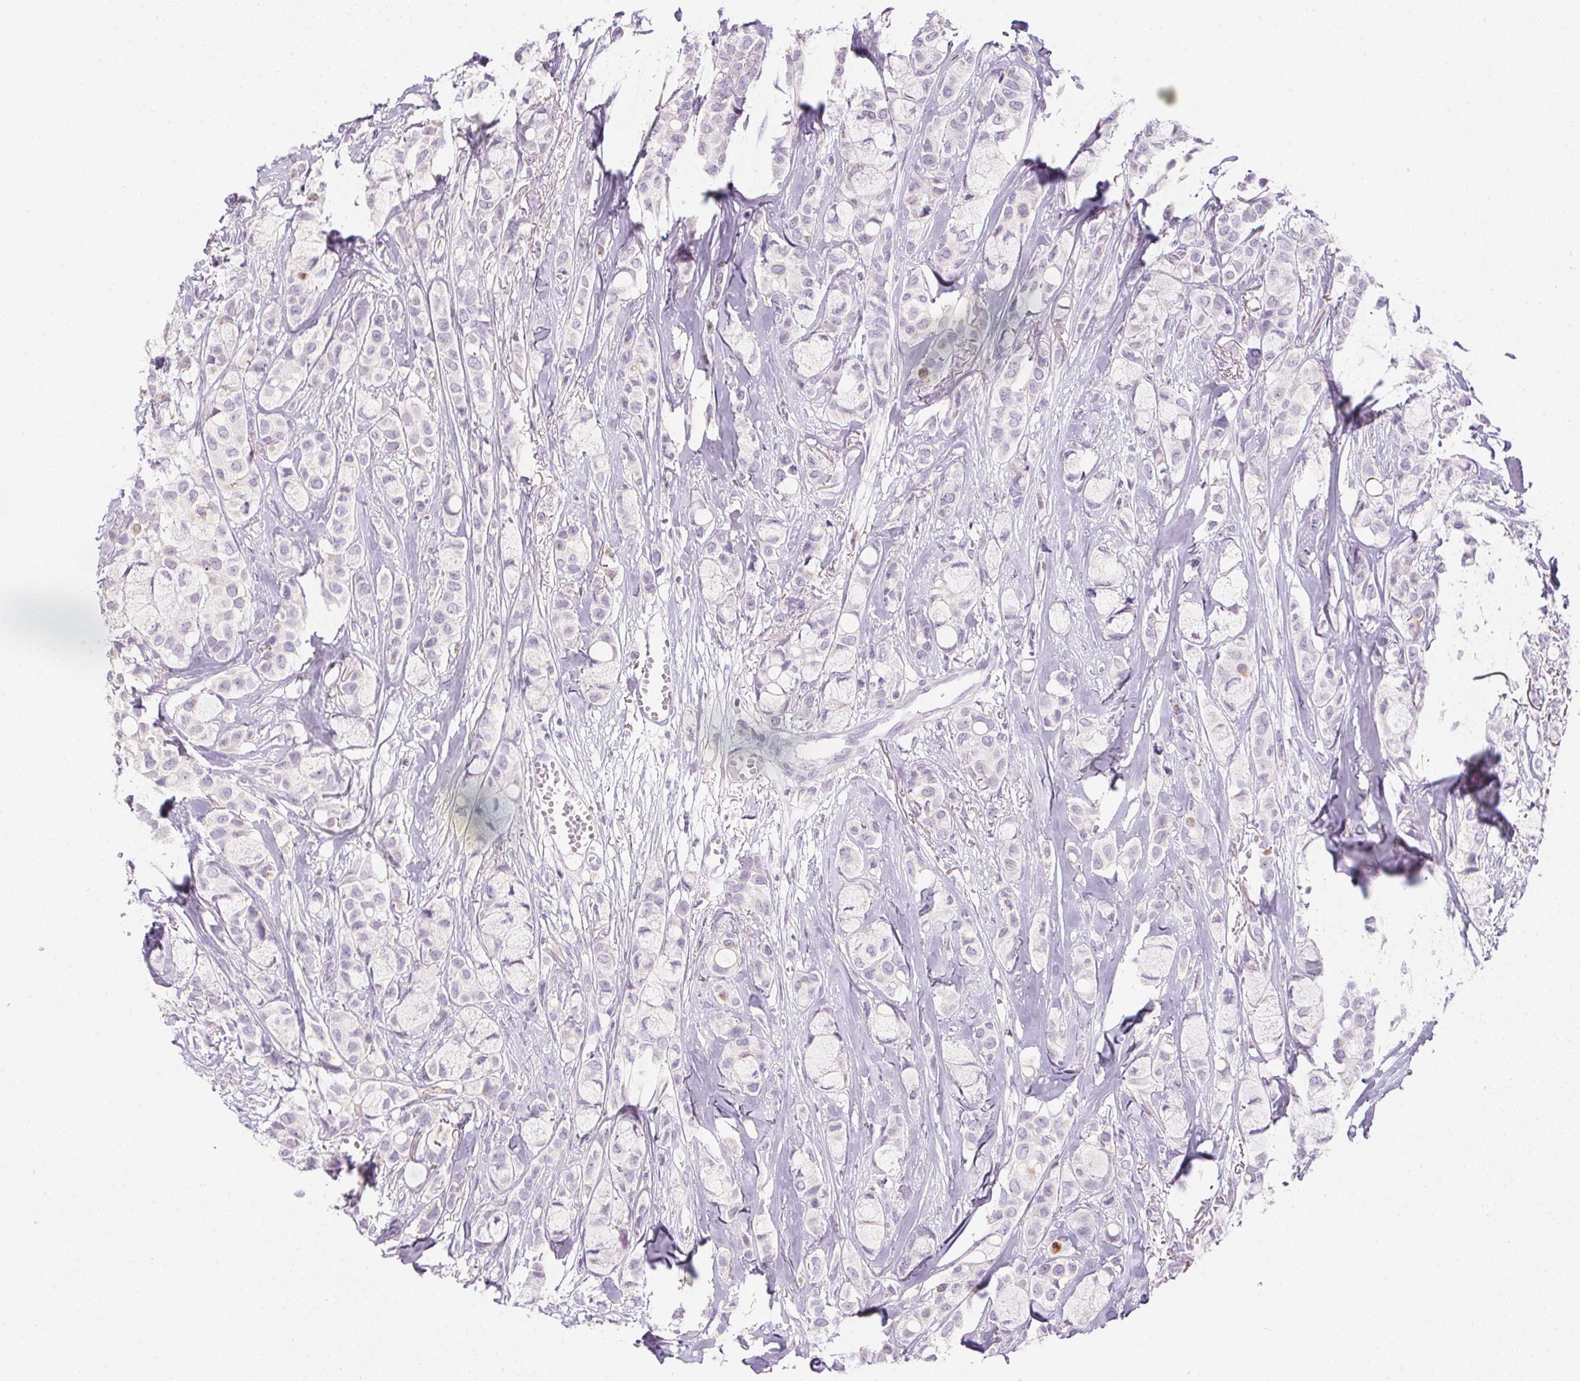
{"staining": {"intensity": "negative", "quantity": "none", "location": "none"}, "tissue": "breast cancer", "cell_type": "Tumor cells", "image_type": "cancer", "snomed": [{"axis": "morphology", "description": "Duct carcinoma"}, {"axis": "topography", "description": "Breast"}], "caption": "This histopathology image is of infiltrating ductal carcinoma (breast) stained with immunohistochemistry (IHC) to label a protein in brown with the nuclei are counter-stained blue. There is no expression in tumor cells.", "gene": "ECPAS", "patient": {"sex": "female", "age": 85}}